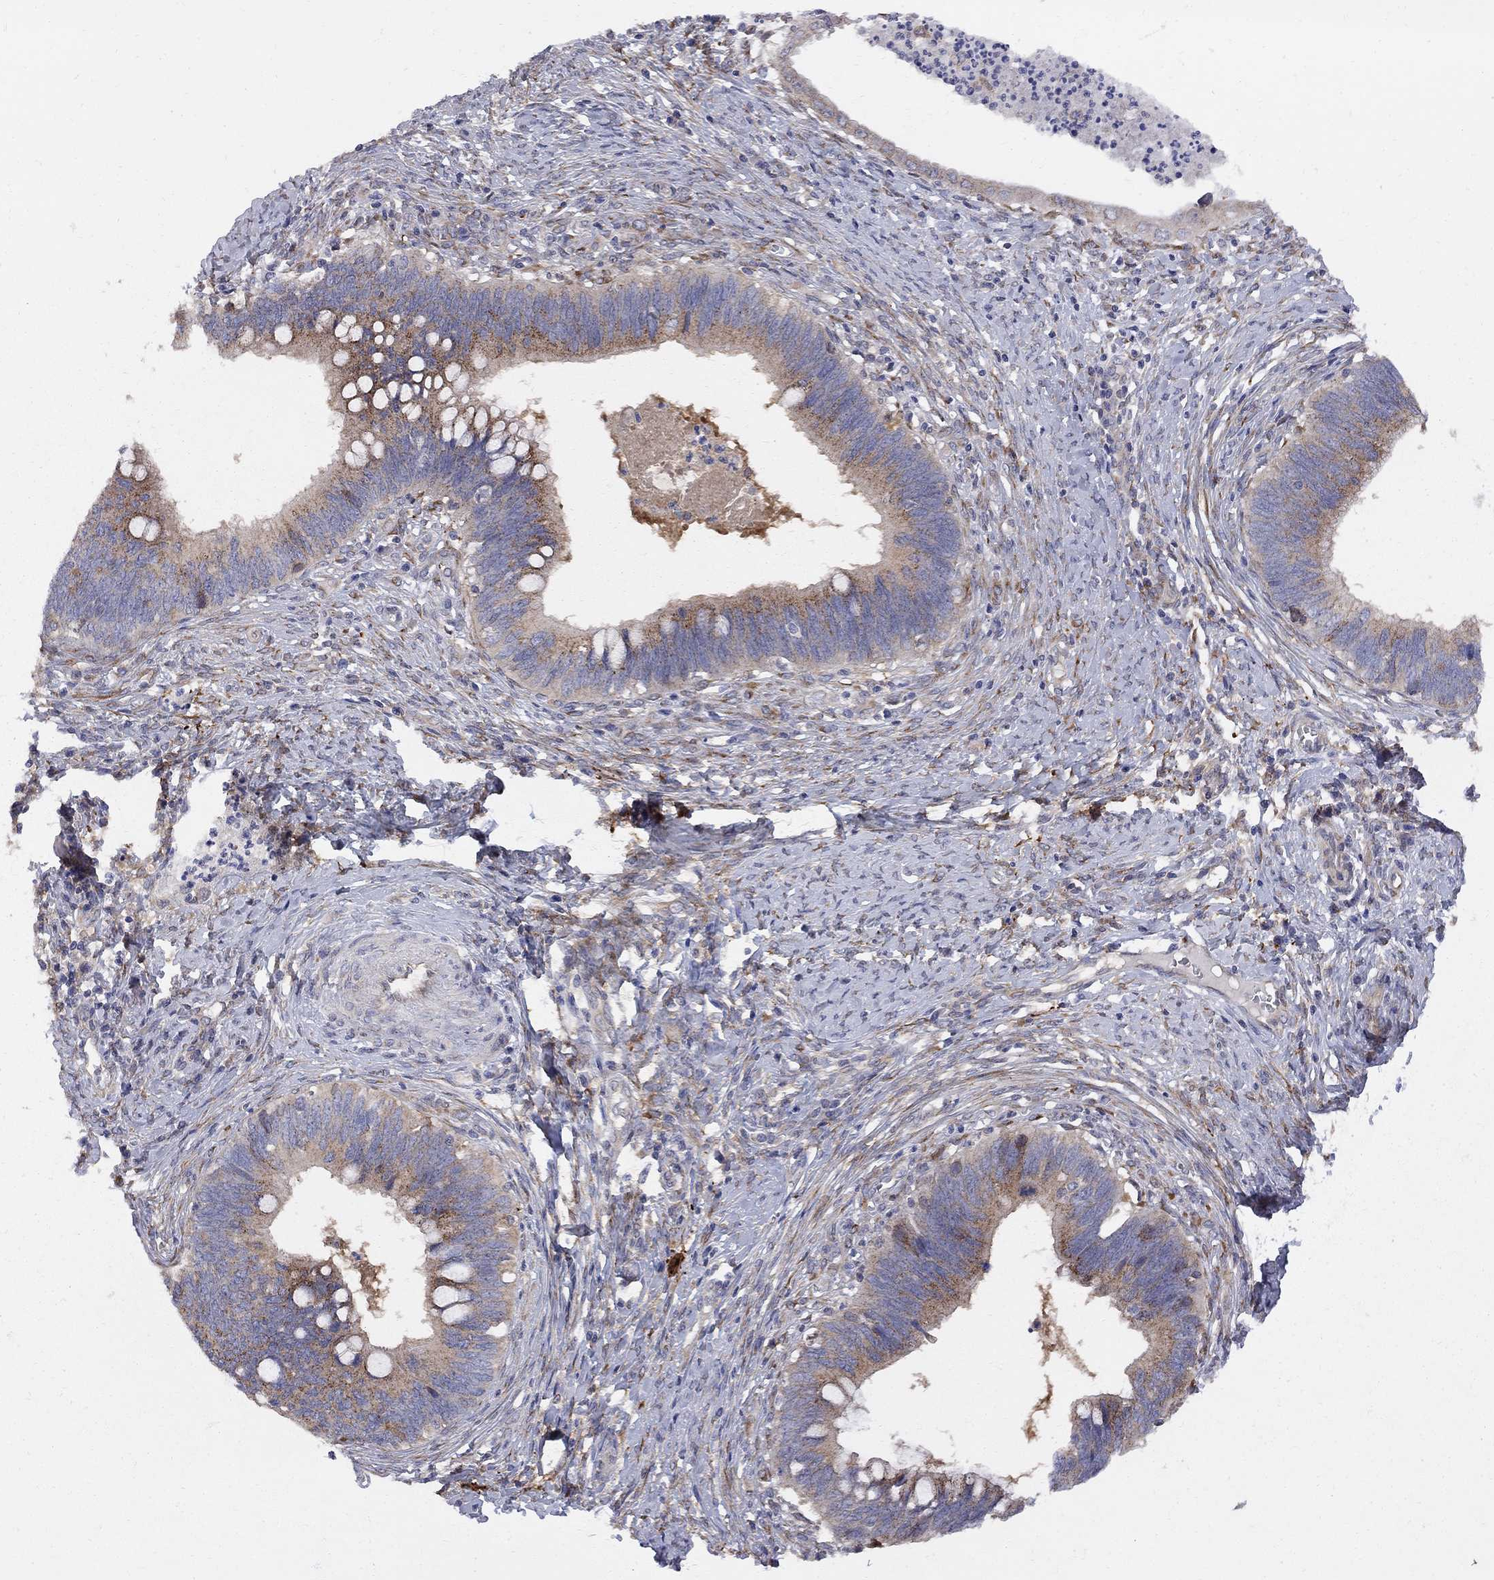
{"staining": {"intensity": "strong", "quantity": "25%-75%", "location": "cytoplasmic/membranous"}, "tissue": "cervical cancer", "cell_type": "Tumor cells", "image_type": "cancer", "snomed": [{"axis": "morphology", "description": "Adenocarcinoma, NOS"}, {"axis": "topography", "description": "Cervix"}], "caption": "This image reveals IHC staining of human cervical cancer, with high strong cytoplasmic/membranous staining in about 25%-75% of tumor cells.", "gene": "MTHFR", "patient": {"sex": "female", "age": 42}}